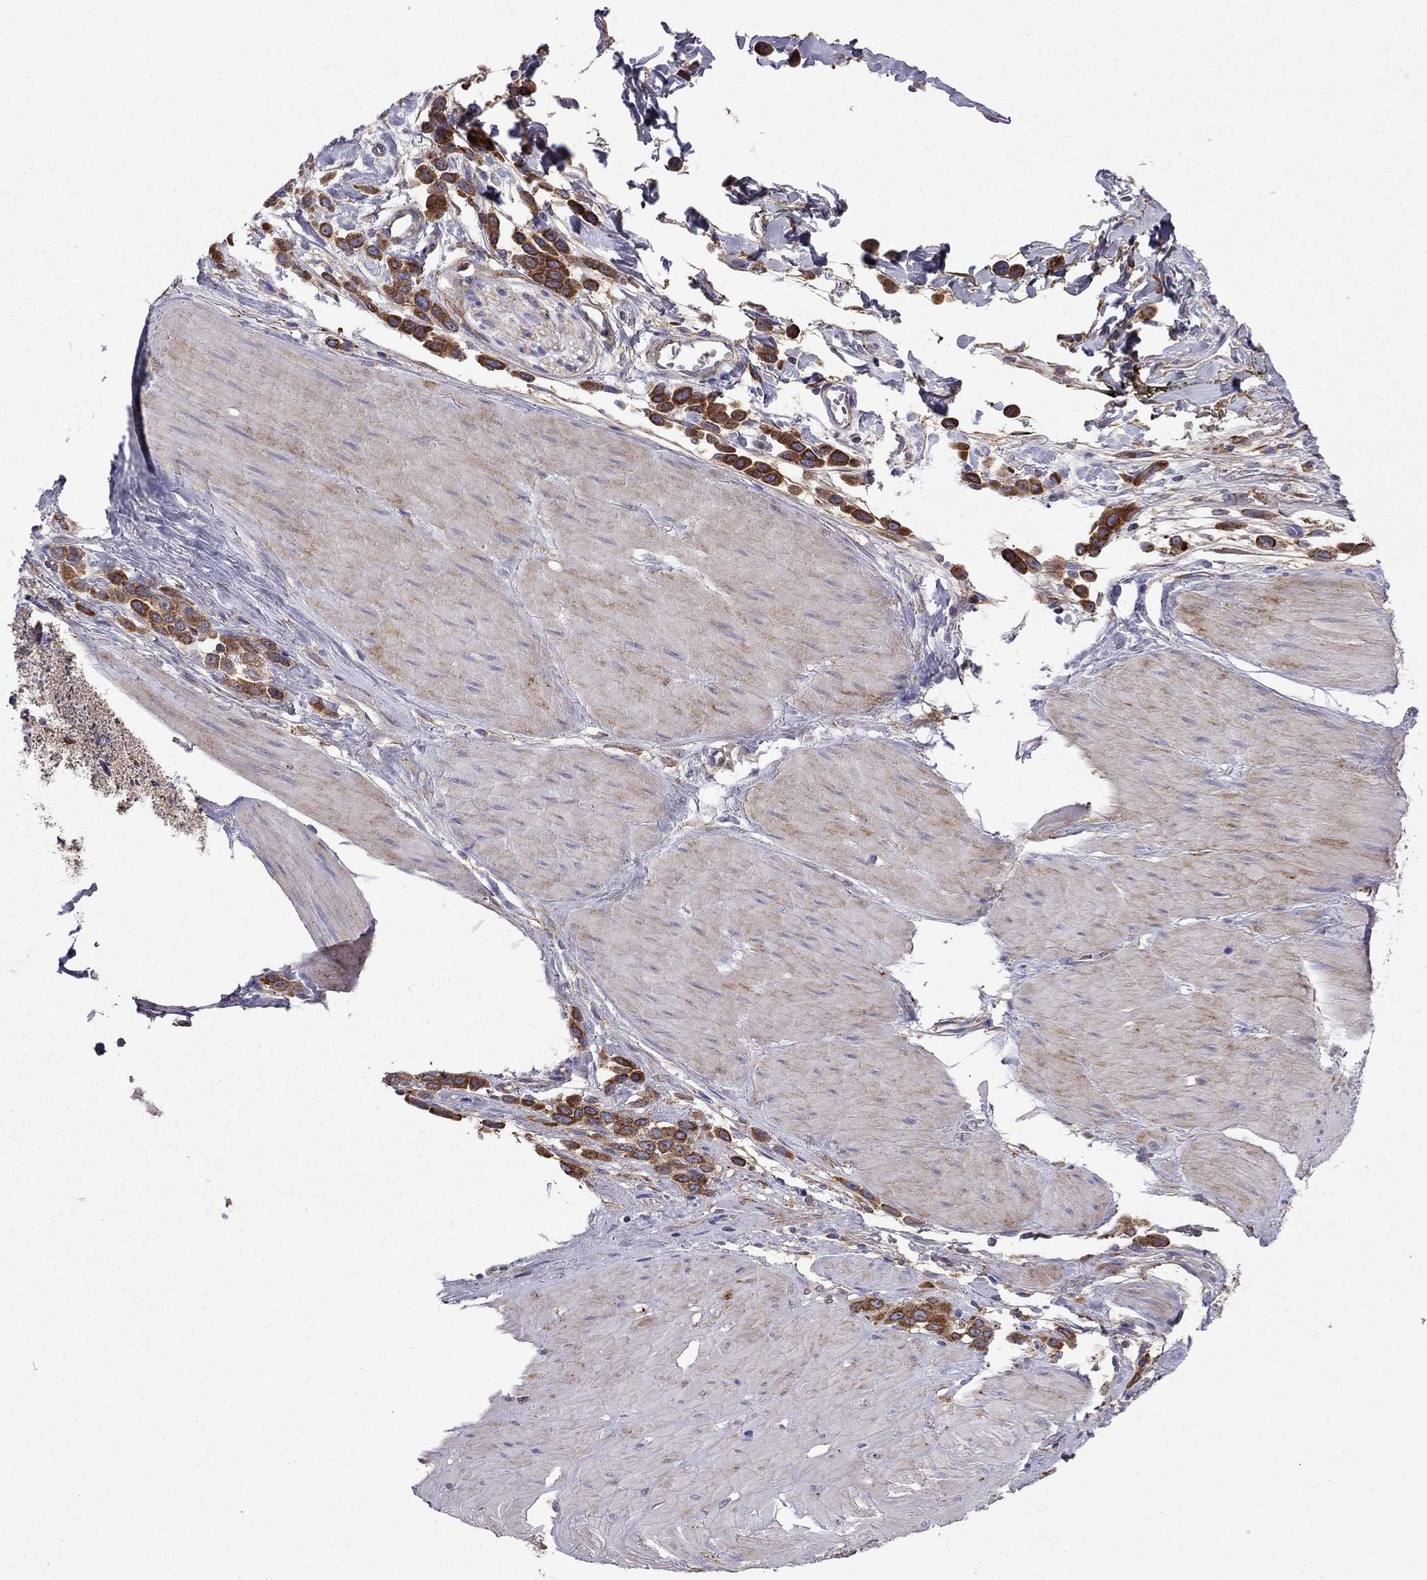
{"staining": {"intensity": "strong", "quantity": ">75%", "location": "cytoplasmic/membranous"}, "tissue": "stomach cancer", "cell_type": "Tumor cells", "image_type": "cancer", "snomed": [{"axis": "morphology", "description": "Adenocarcinoma, NOS"}, {"axis": "topography", "description": "Stomach"}], "caption": "The image exhibits staining of stomach adenocarcinoma, revealing strong cytoplasmic/membranous protein positivity (brown color) within tumor cells.", "gene": "EIF4E3", "patient": {"sex": "male", "age": 47}}